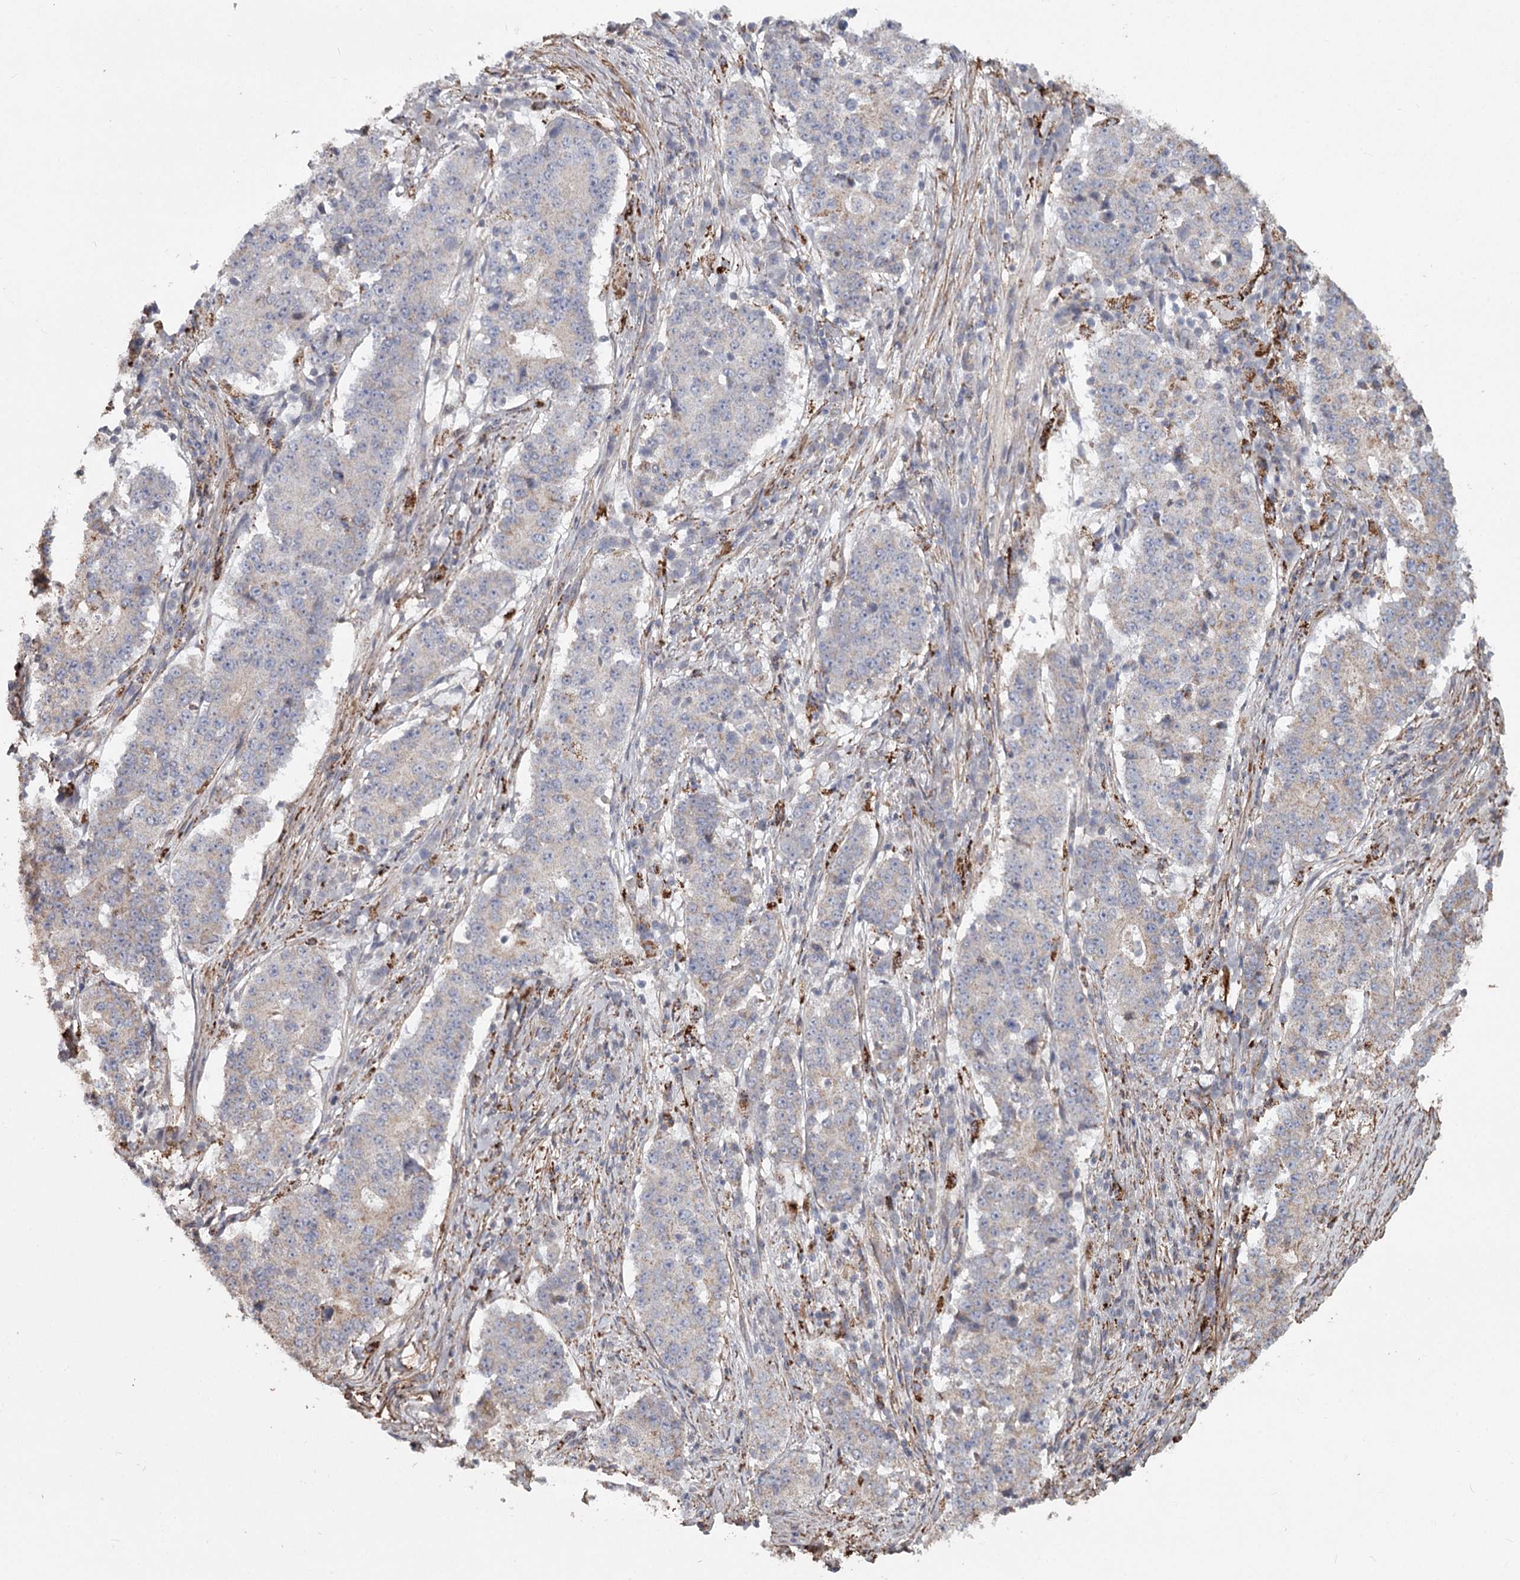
{"staining": {"intensity": "negative", "quantity": "none", "location": "none"}, "tissue": "stomach cancer", "cell_type": "Tumor cells", "image_type": "cancer", "snomed": [{"axis": "morphology", "description": "Adenocarcinoma, NOS"}, {"axis": "topography", "description": "Stomach"}], "caption": "Human stomach cancer (adenocarcinoma) stained for a protein using immunohistochemistry (IHC) exhibits no positivity in tumor cells.", "gene": "DHRS9", "patient": {"sex": "male", "age": 59}}